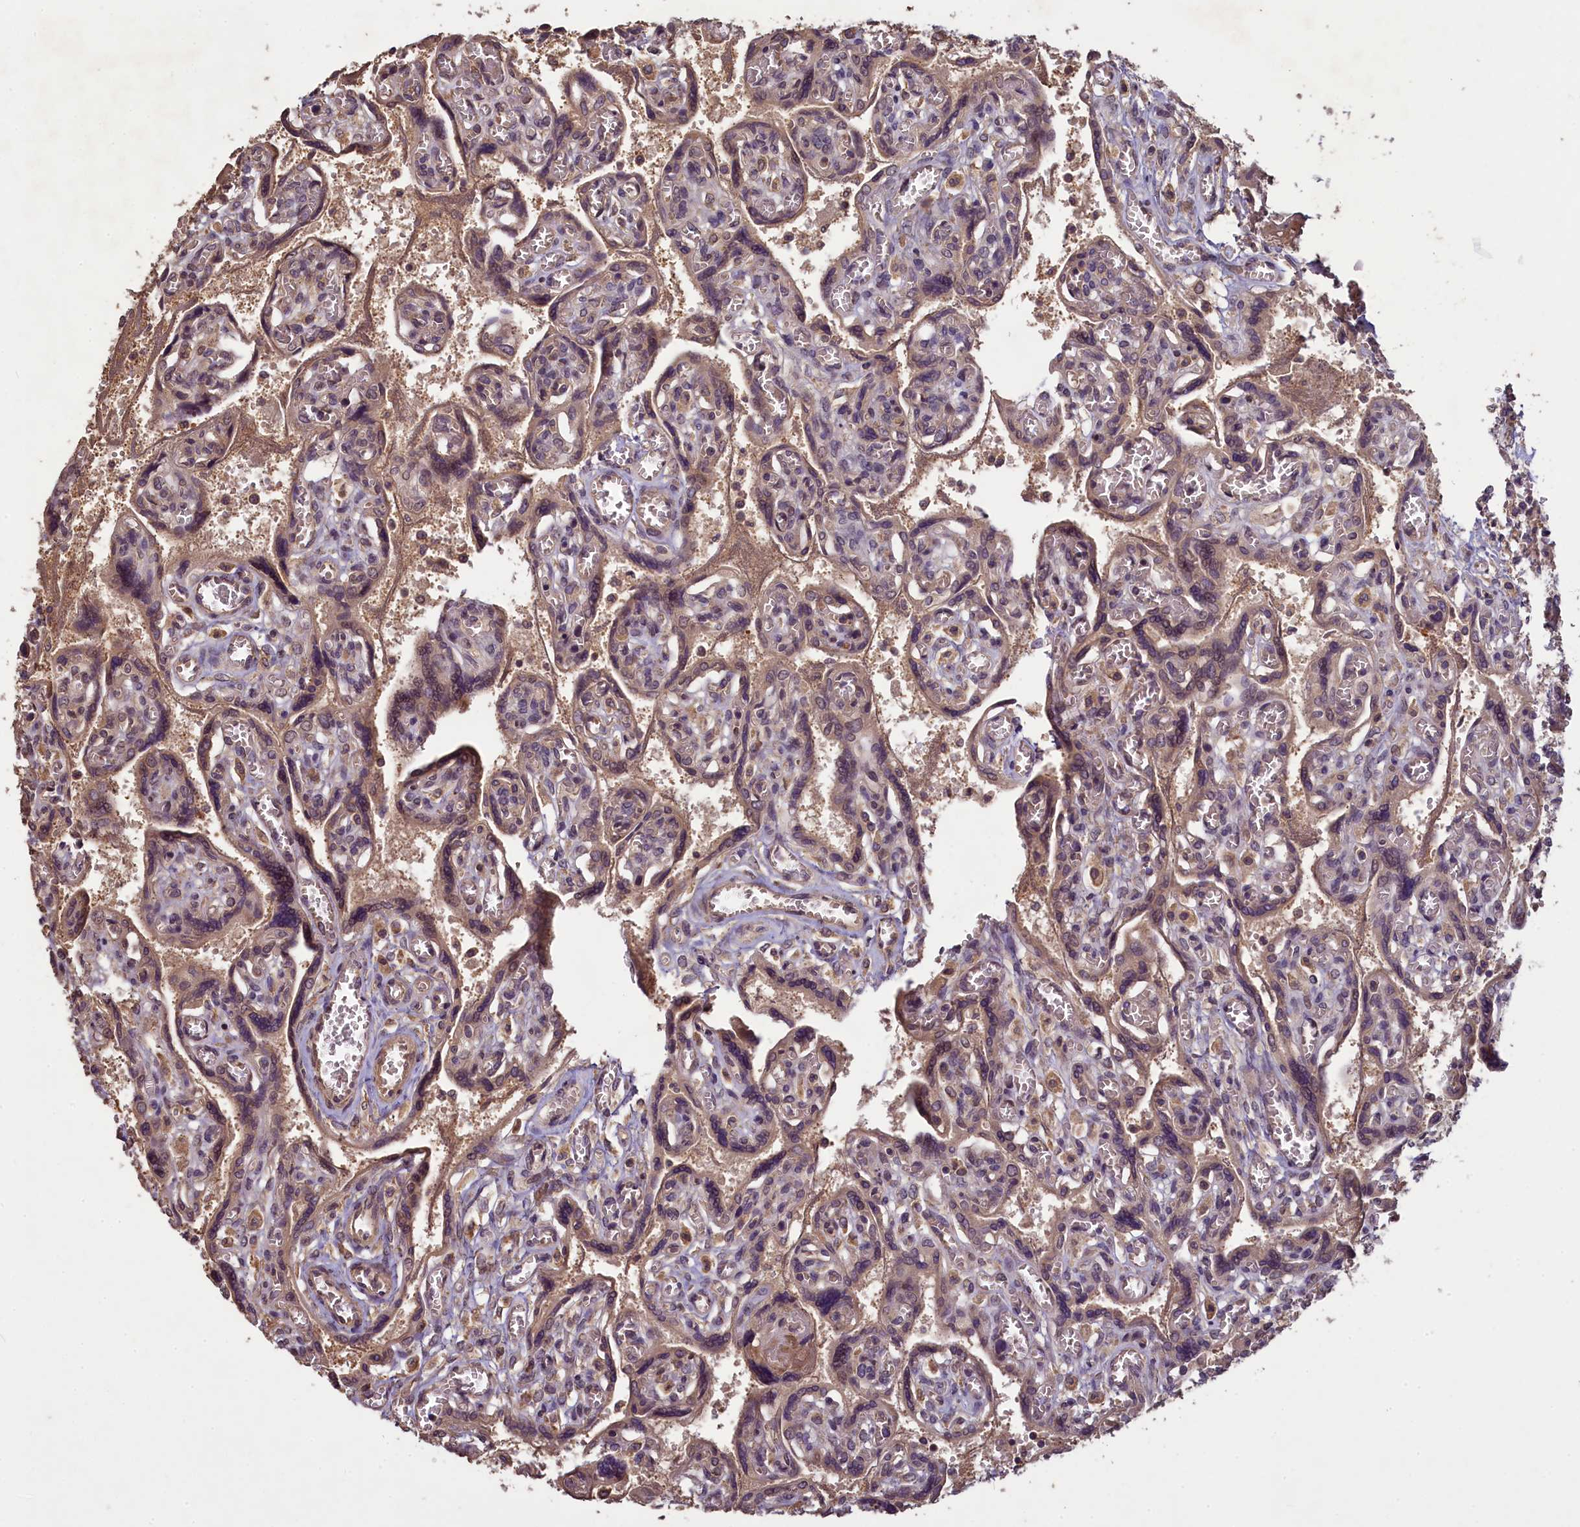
{"staining": {"intensity": "moderate", "quantity": ">75%", "location": "cytoplasmic/membranous"}, "tissue": "placenta", "cell_type": "Trophoblastic cells", "image_type": "normal", "snomed": [{"axis": "morphology", "description": "Normal tissue, NOS"}, {"axis": "topography", "description": "Placenta"}], "caption": "An image showing moderate cytoplasmic/membranous staining in approximately >75% of trophoblastic cells in benign placenta, as visualized by brown immunohistochemical staining.", "gene": "NUDT6", "patient": {"sex": "female", "age": 39}}